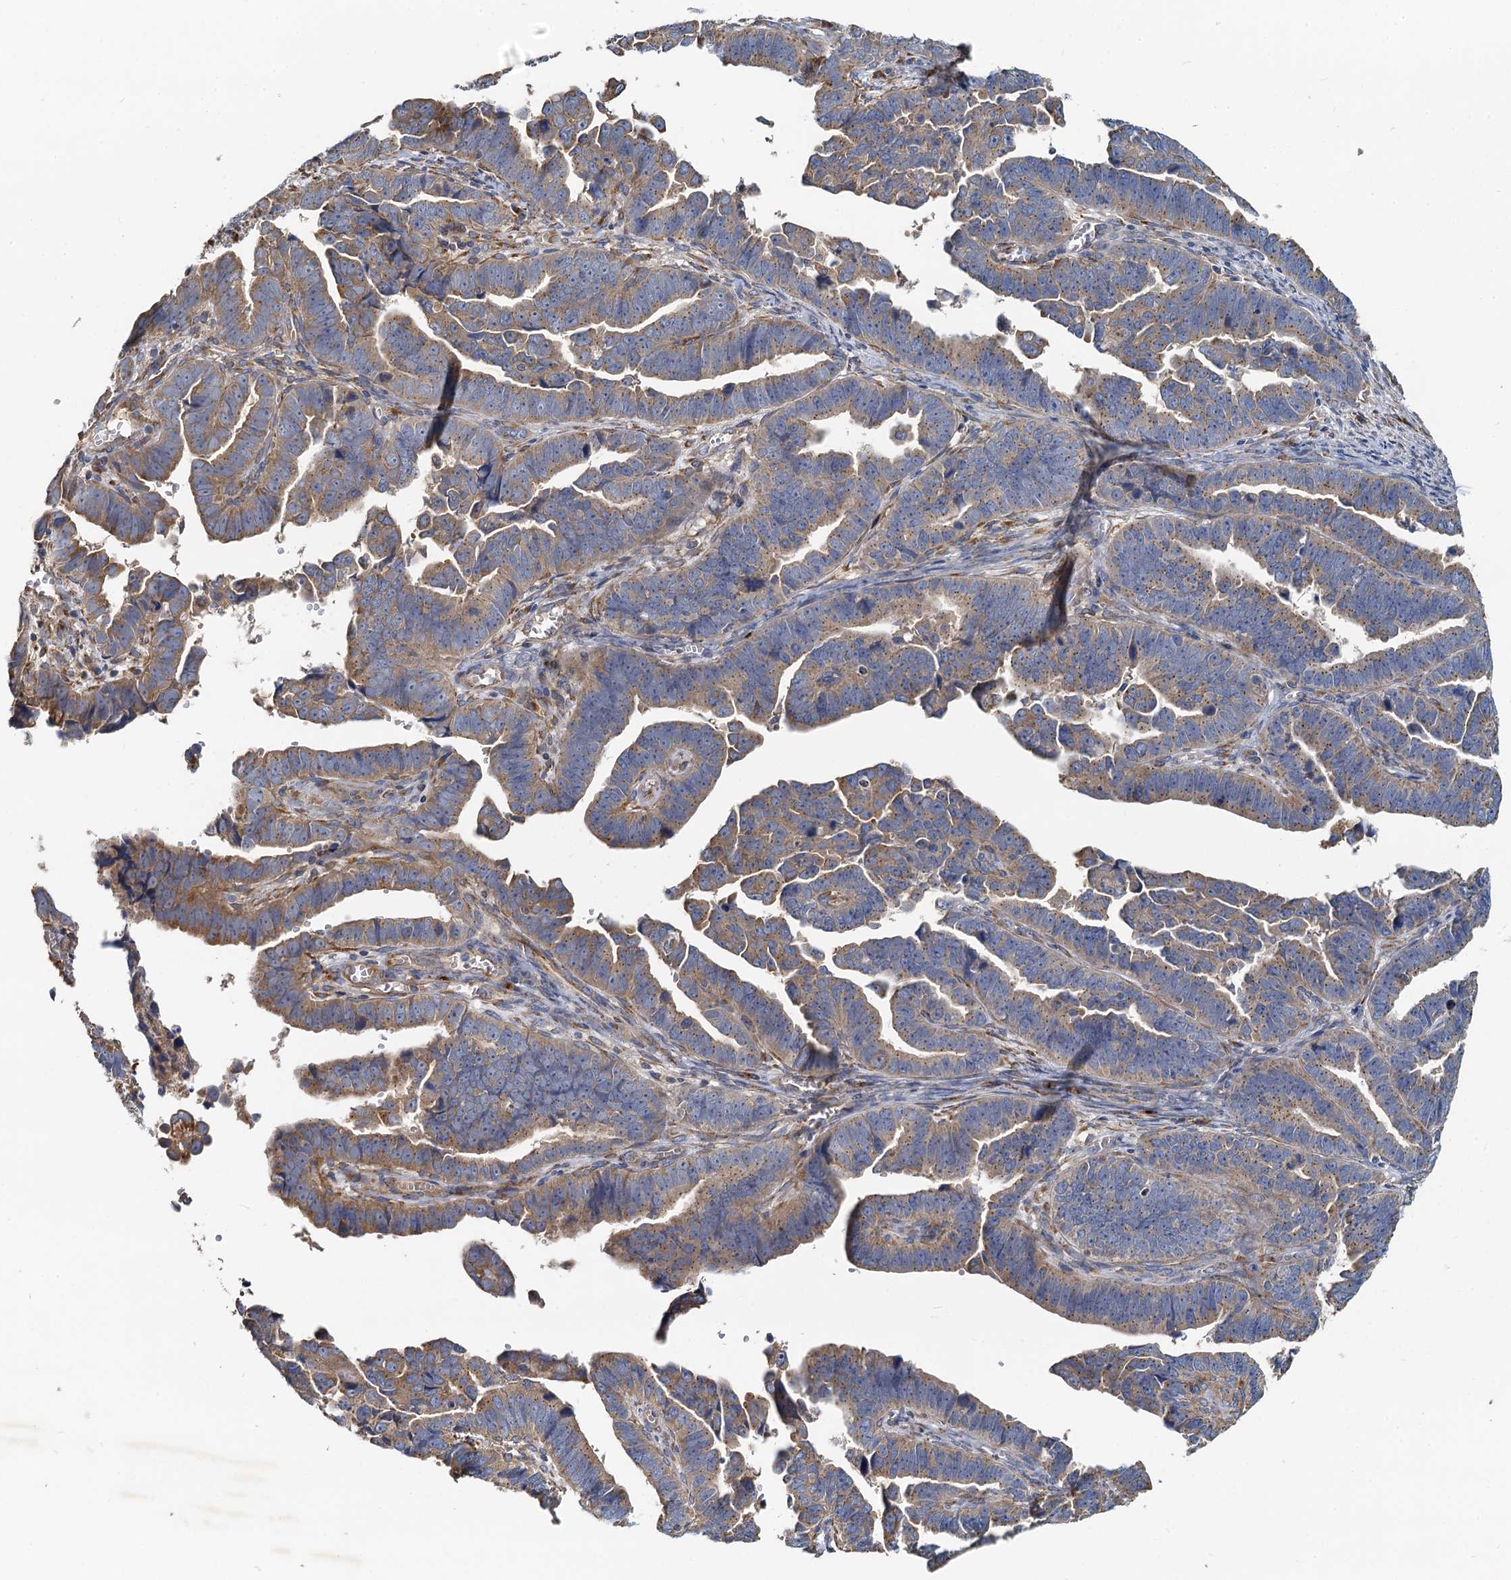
{"staining": {"intensity": "moderate", "quantity": ">75%", "location": "cytoplasmic/membranous"}, "tissue": "endometrial cancer", "cell_type": "Tumor cells", "image_type": "cancer", "snomed": [{"axis": "morphology", "description": "Adenocarcinoma, NOS"}, {"axis": "topography", "description": "Endometrium"}], "caption": "Immunohistochemical staining of endometrial cancer (adenocarcinoma) exhibits medium levels of moderate cytoplasmic/membranous protein staining in about >75% of tumor cells.", "gene": "NKAPD1", "patient": {"sex": "female", "age": 75}}